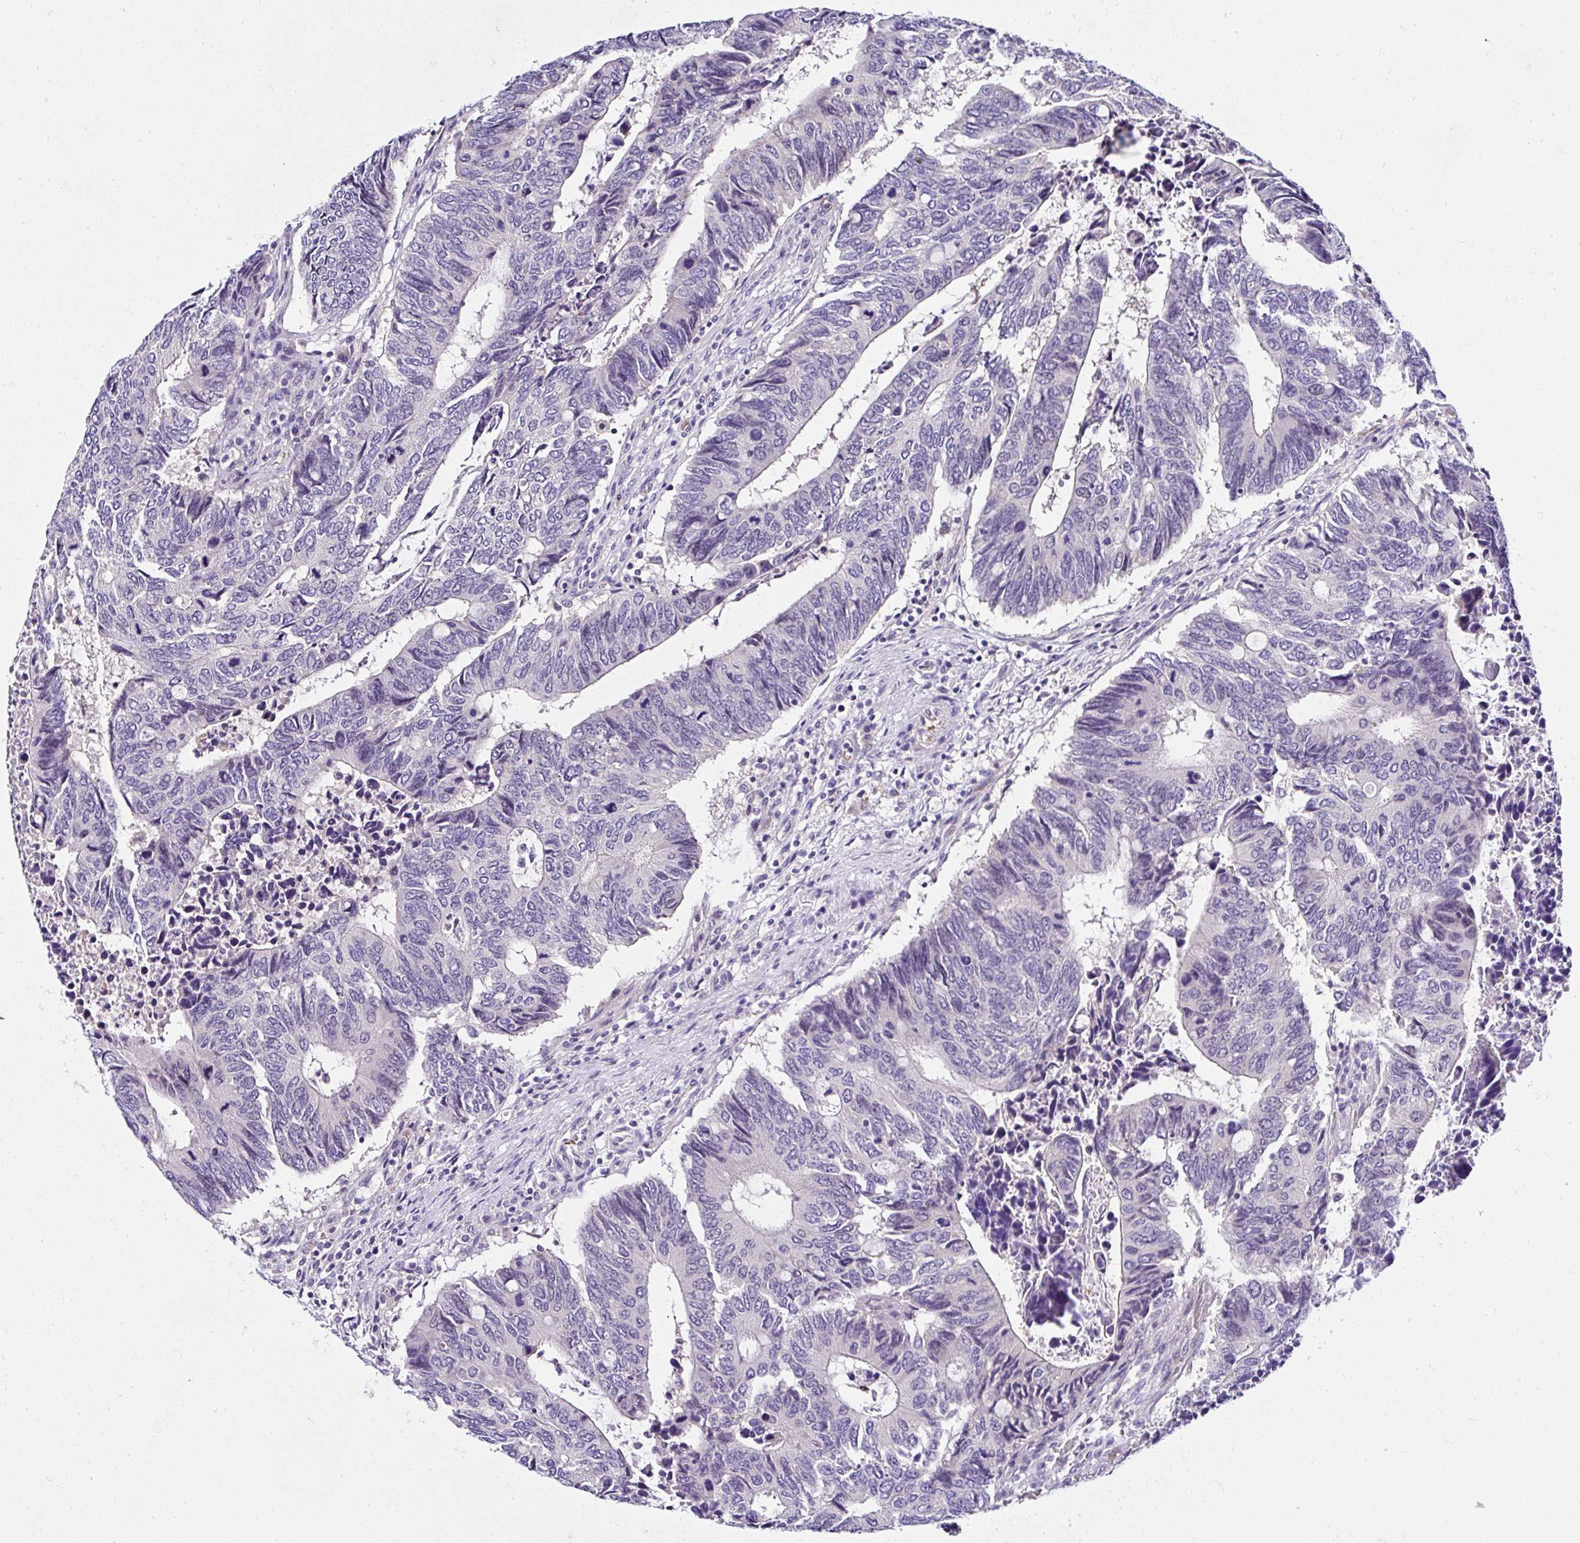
{"staining": {"intensity": "negative", "quantity": "none", "location": "none"}, "tissue": "colorectal cancer", "cell_type": "Tumor cells", "image_type": "cancer", "snomed": [{"axis": "morphology", "description": "Adenocarcinoma, NOS"}, {"axis": "topography", "description": "Colon"}], "caption": "An image of human colorectal cancer (adenocarcinoma) is negative for staining in tumor cells.", "gene": "DEPDC5", "patient": {"sex": "male", "age": 87}}